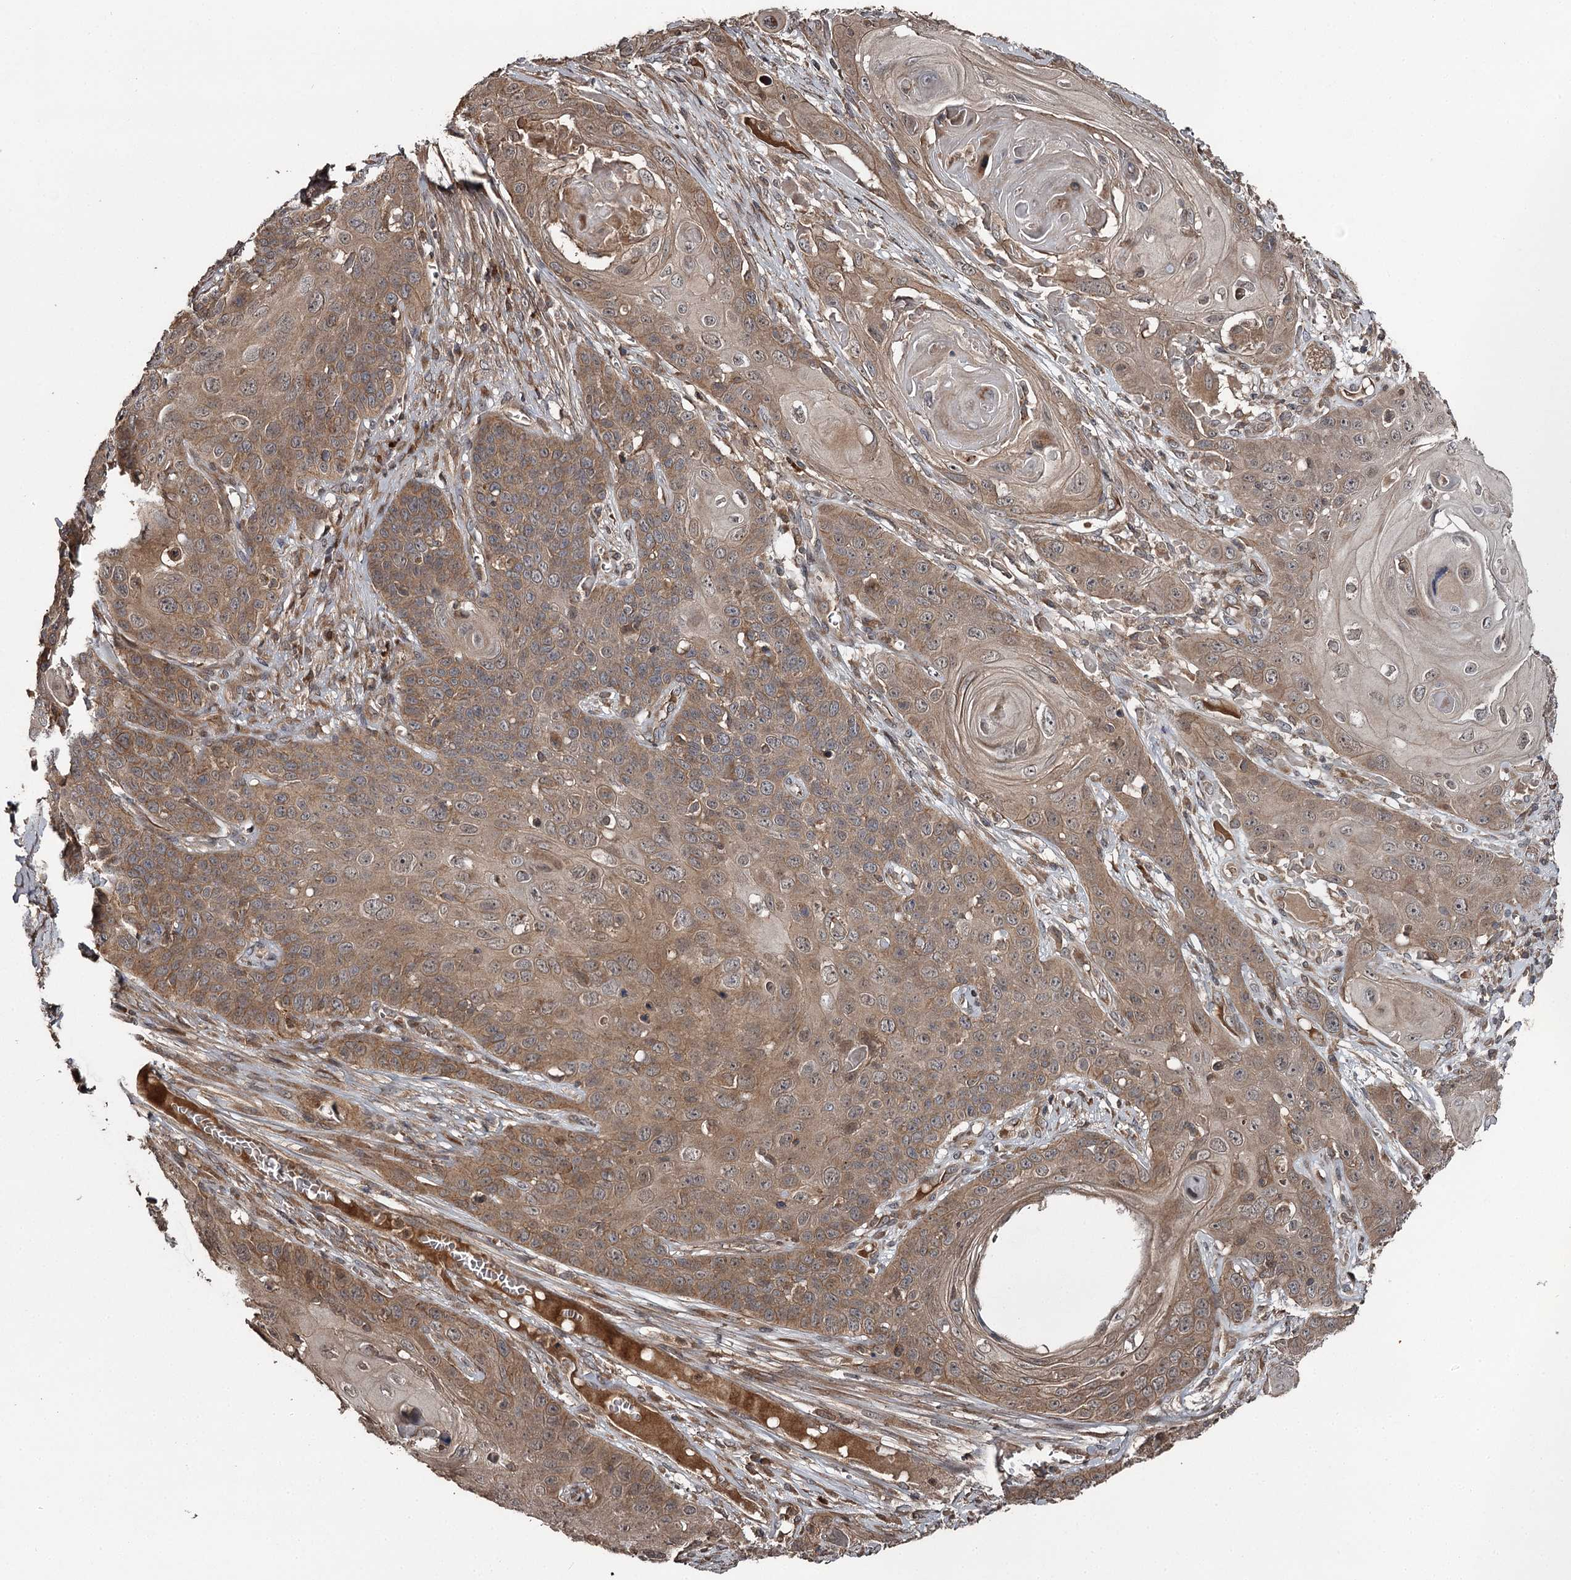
{"staining": {"intensity": "moderate", "quantity": ">75%", "location": "cytoplasmic/membranous"}, "tissue": "skin cancer", "cell_type": "Tumor cells", "image_type": "cancer", "snomed": [{"axis": "morphology", "description": "Squamous cell carcinoma, NOS"}, {"axis": "topography", "description": "Skin"}], "caption": "A micrograph showing moderate cytoplasmic/membranous staining in about >75% of tumor cells in skin cancer, as visualized by brown immunohistochemical staining.", "gene": "RAB21", "patient": {"sex": "male", "age": 55}}